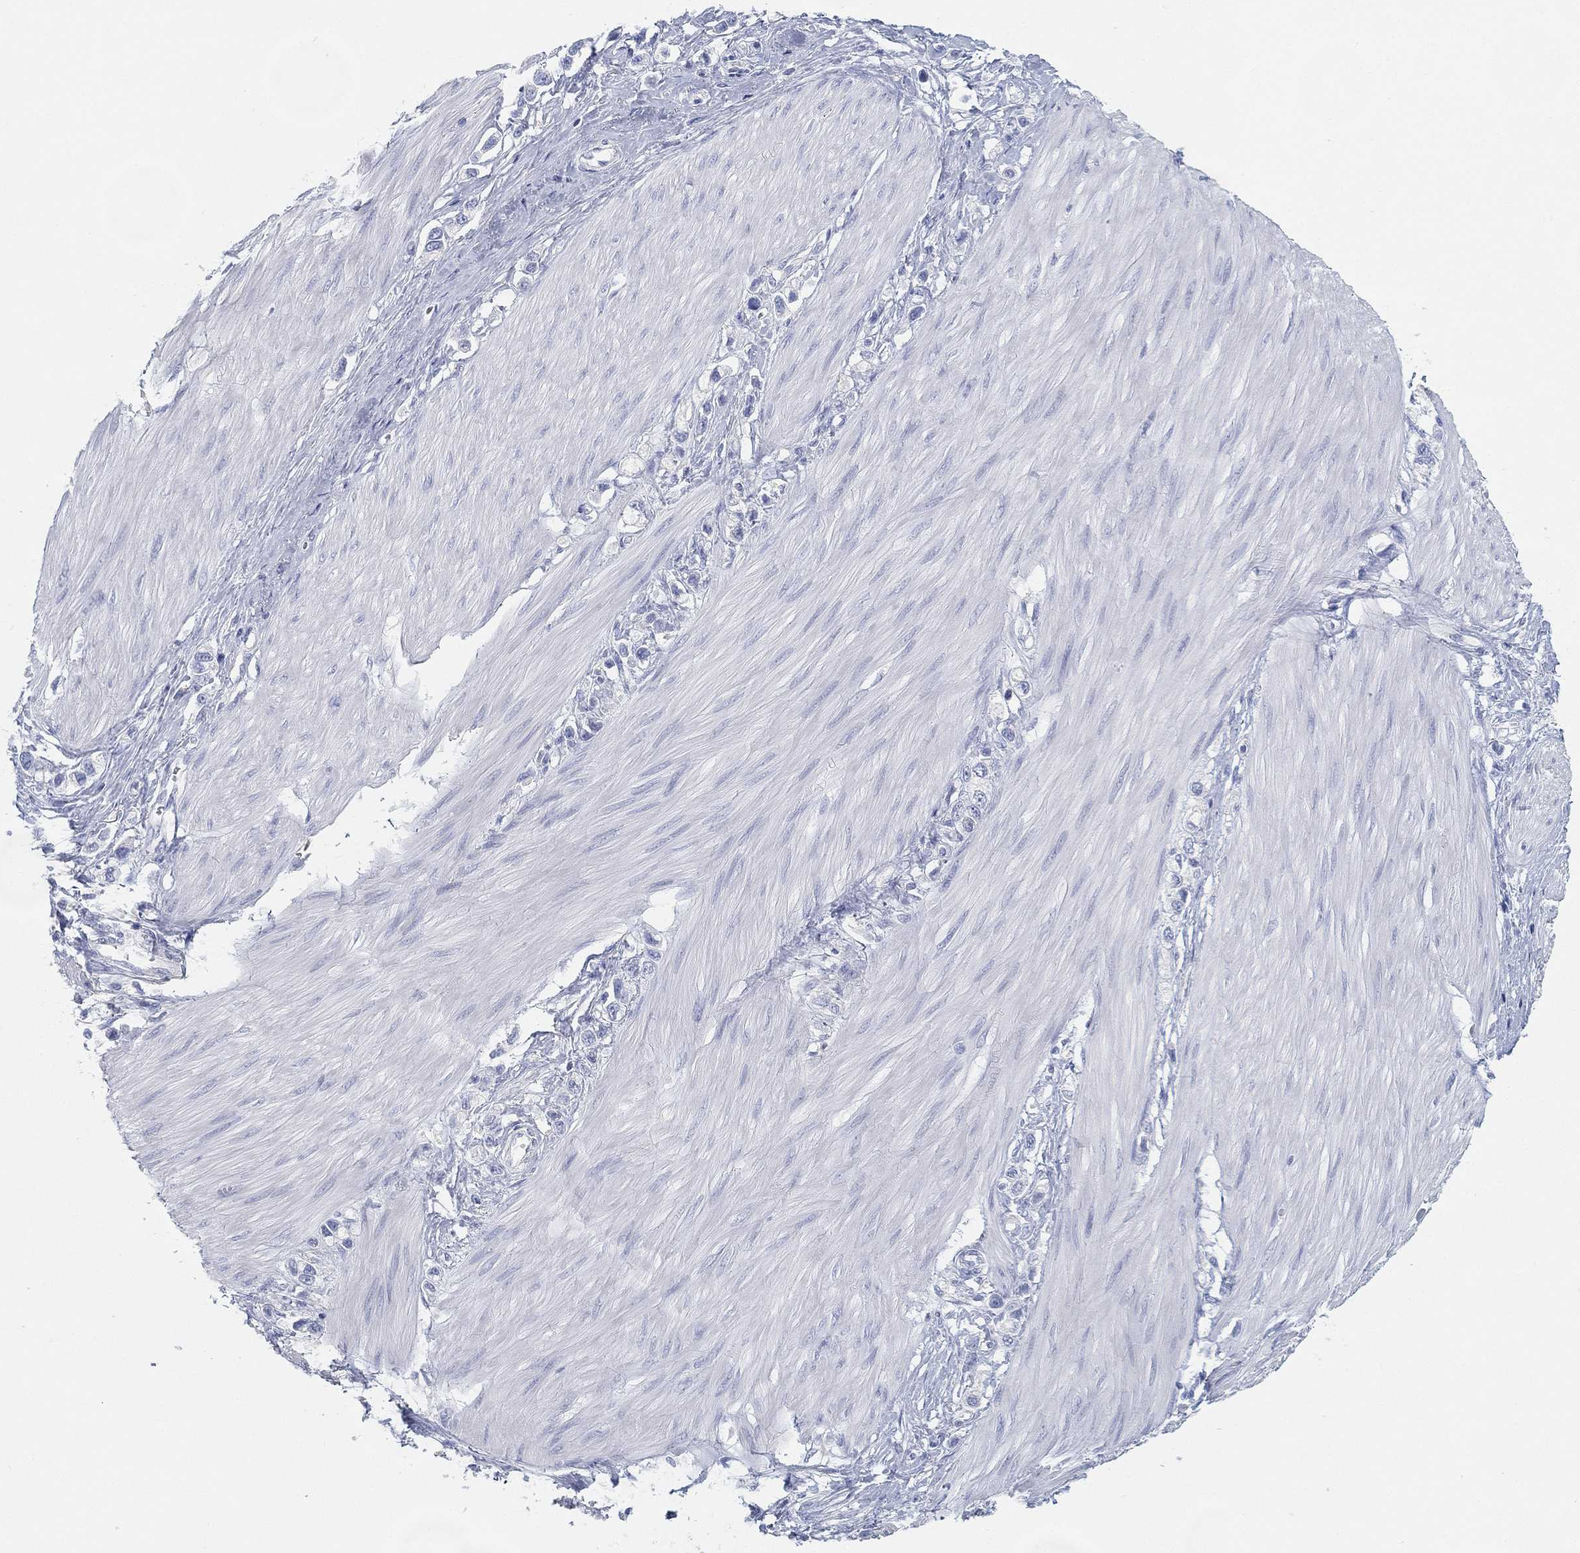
{"staining": {"intensity": "negative", "quantity": "none", "location": "none"}, "tissue": "stomach cancer", "cell_type": "Tumor cells", "image_type": "cancer", "snomed": [{"axis": "morphology", "description": "Normal tissue, NOS"}, {"axis": "morphology", "description": "Adenocarcinoma, NOS"}, {"axis": "morphology", "description": "Adenocarcinoma, High grade"}, {"axis": "topography", "description": "Stomach, upper"}, {"axis": "topography", "description": "Stomach"}], "caption": "Stomach cancer was stained to show a protein in brown. There is no significant staining in tumor cells.", "gene": "GPR61", "patient": {"sex": "female", "age": 65}}